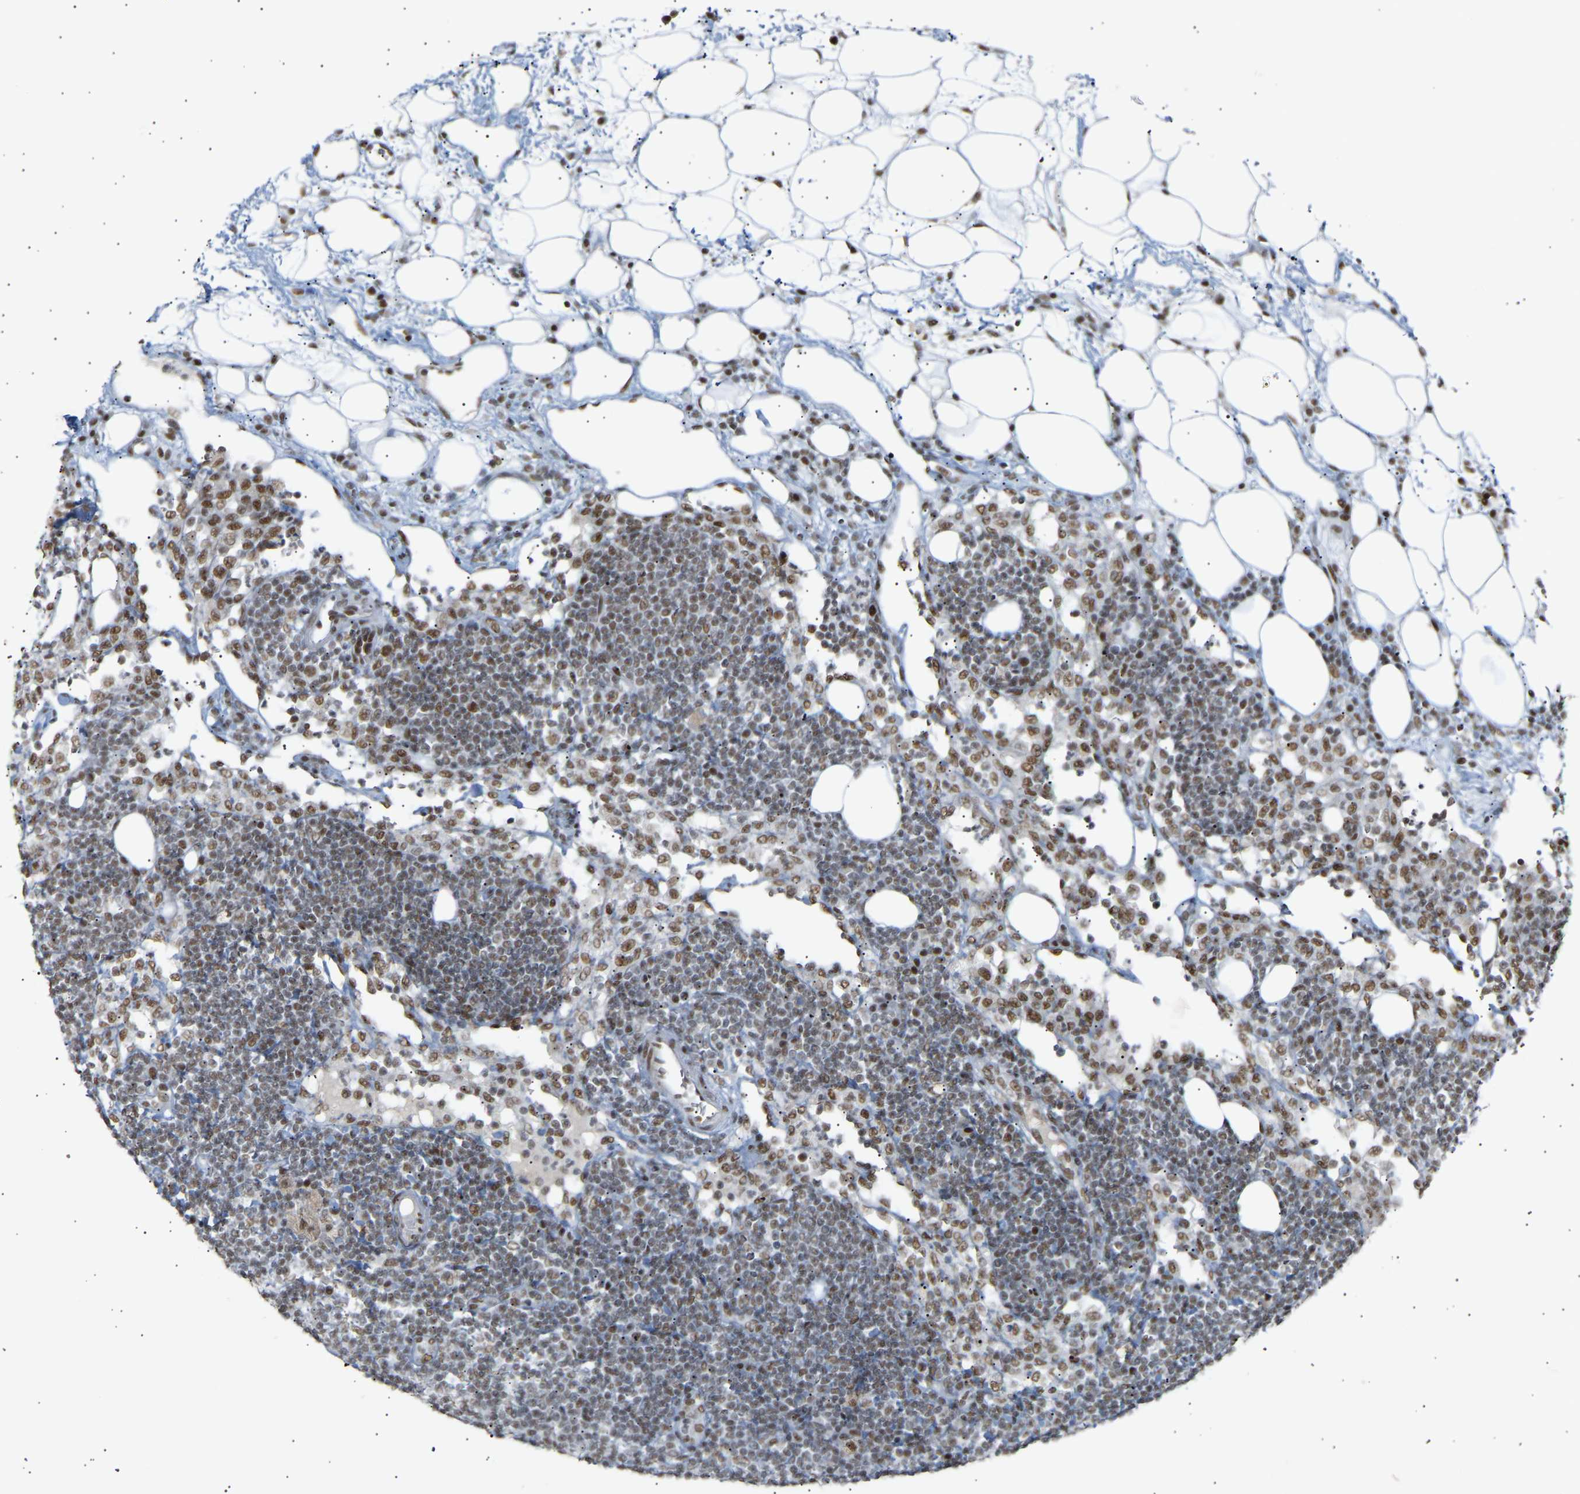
{"staining": {"intensity": "weak", "quantity": "25%-75%", "location": "nuclear"}, "tissue": "lymph node", "cell_type": "Germinal center cells", "image_type": "normal", "snomed": [{"axis": "morphology", "description": "Normal tissue, NOS"}, {"axis": "morphology", "description": "Carcinoid, malignant, NOS"}, {"axis": "topography", "description": "Lymph node"}], "caption": "Weak nuclear protein positivity is appreciated in approximately 25%-75% of germinal center cells in lymph node.", "gene": "NELFB", "patient": {"sex": "male", "age": 47}}